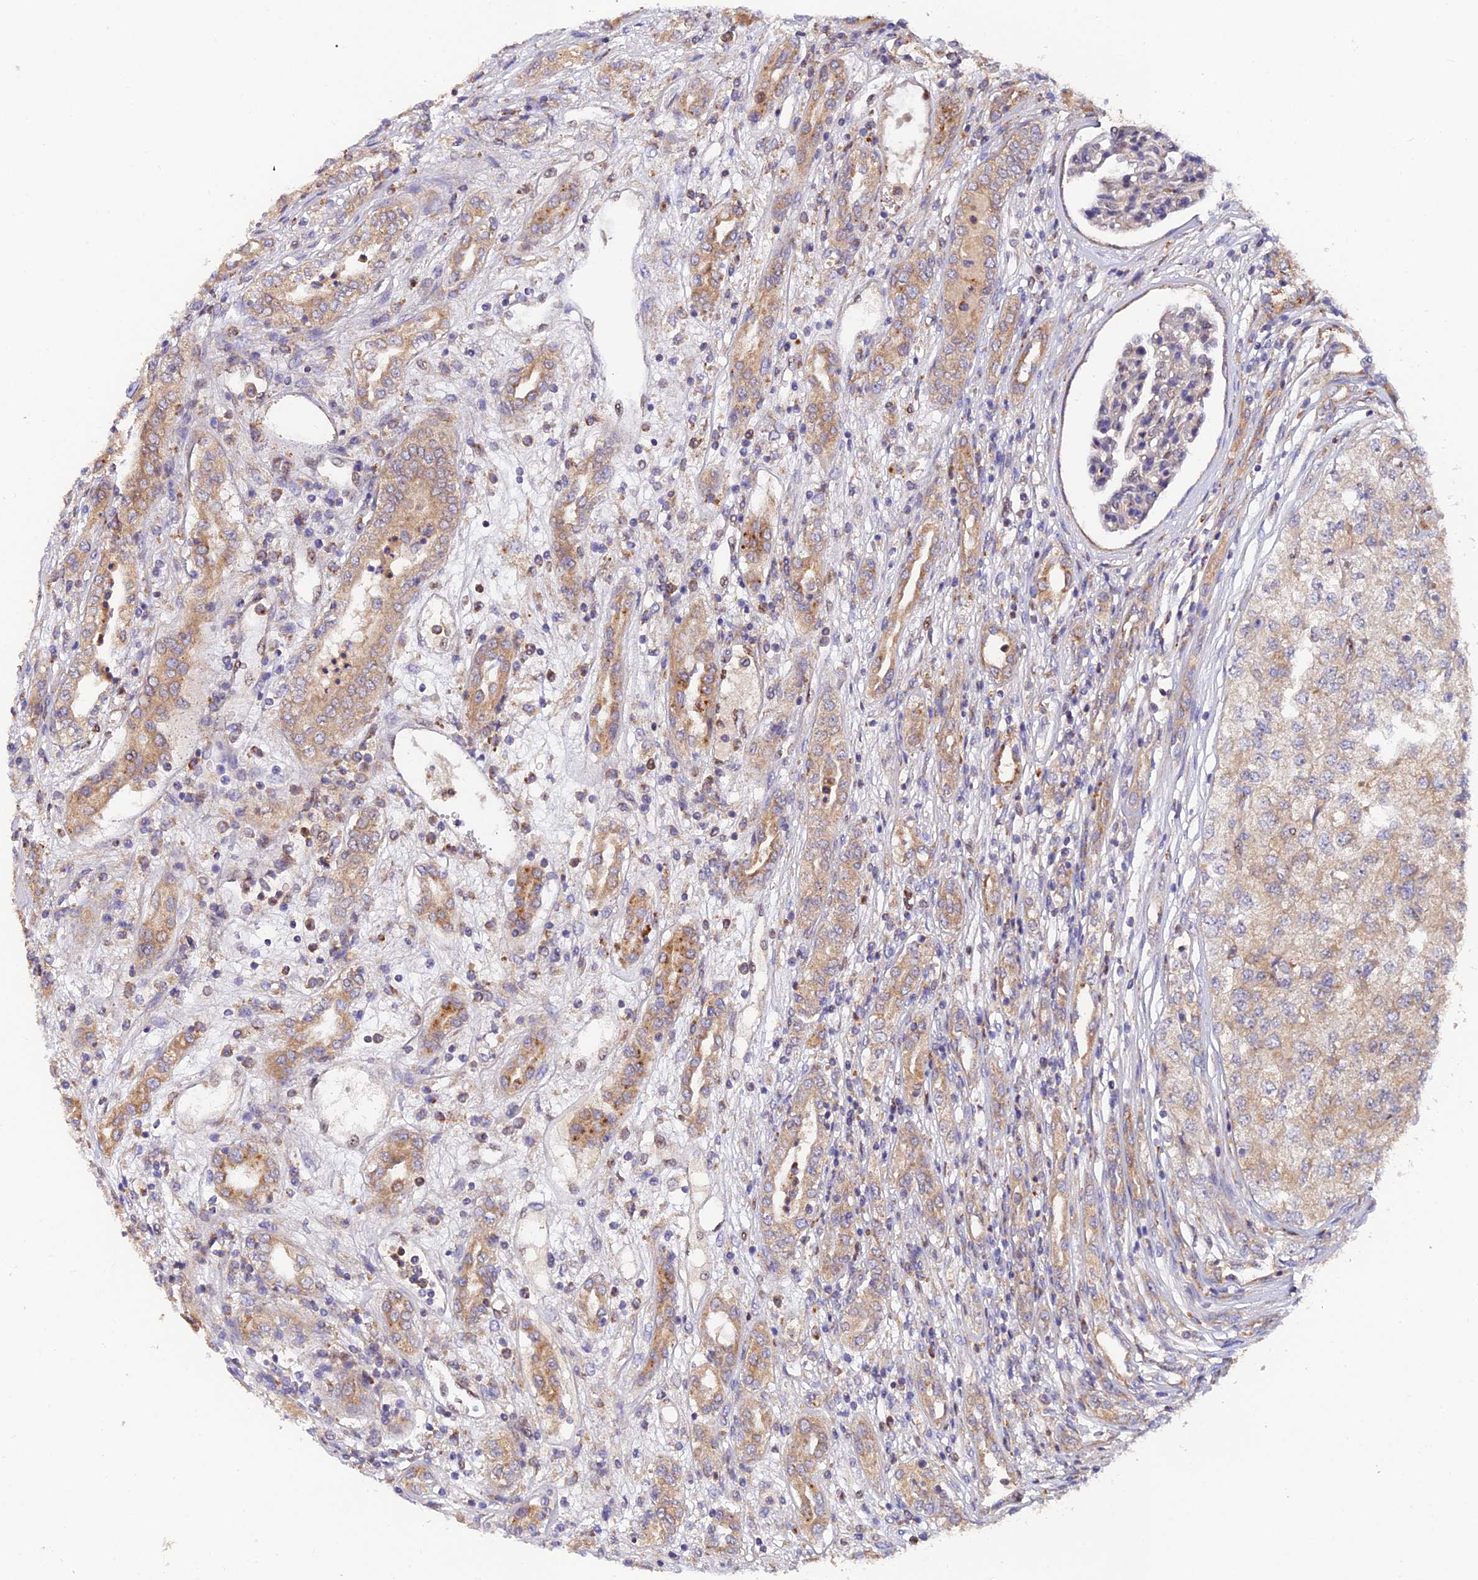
{"staining": {"intensity": "weak", "quantity": "25%-75%", "location": "cytoplasmic/membranous"}, "tissue": "renal cancer", "cell_type": "Tumor cells", "image_type": "cancer", "snomed": [{"axis": "morphology", "description": "Adenocarcinoma, NOS"}, {"axis": "topography", "description": "Kidney"}], "caption": "DAB immunohistochemical staining of renal cancer exhibits weak cytoplasmic/membranous protein expression in about 25%-75% of tumor cells.", "gene": "PODNL1", "patient": {"sex": "female", "age": 54}}